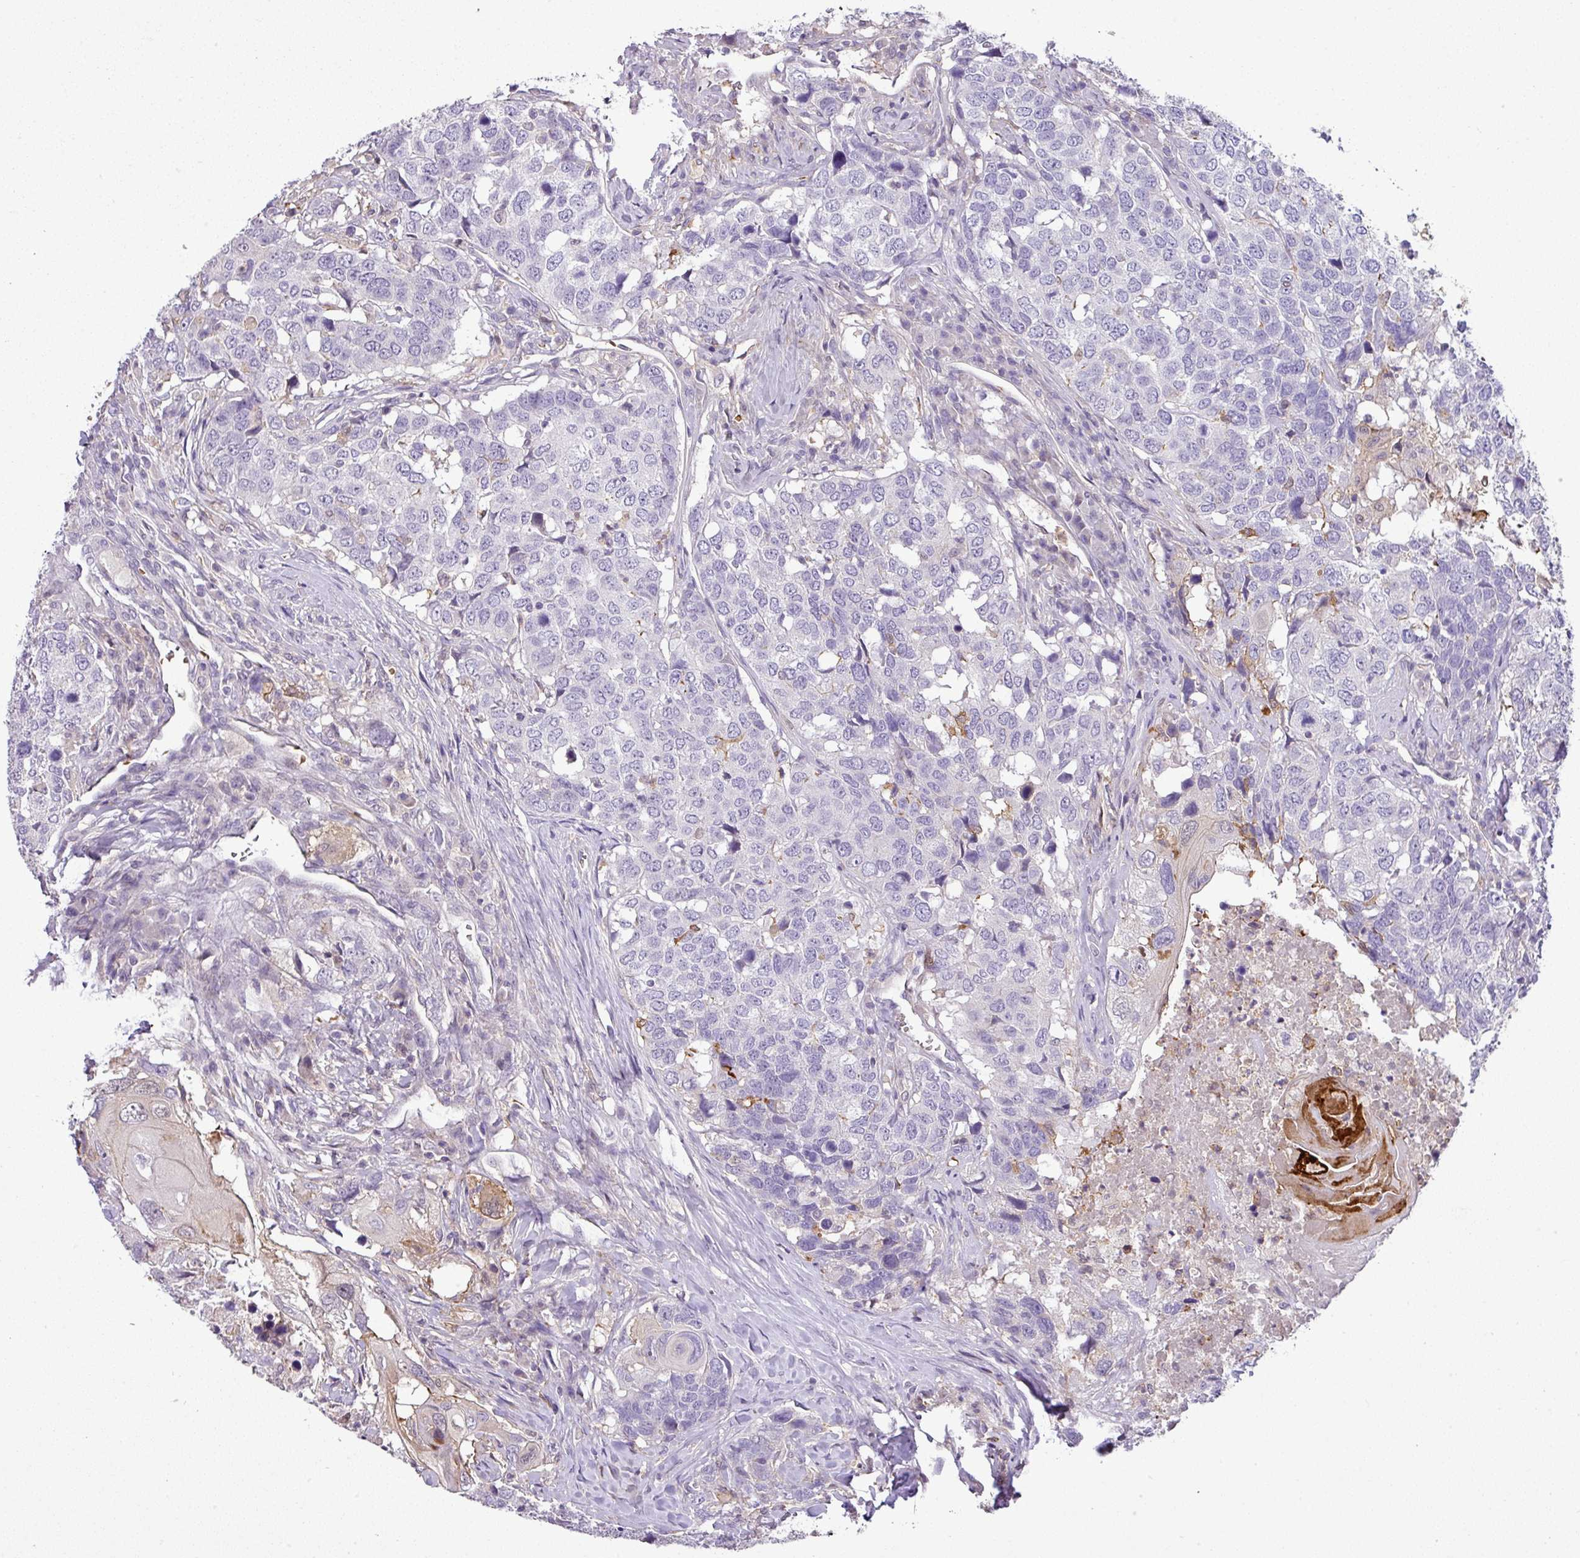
{"staining": {"intensity": "negative", "quantity": "none", "location": "none"}, "tissue": "head and neck cancer", "cell_type": "Tumor cells", "image_type": "cancer", "snomed": [{"axis": "morphology", "description": "Normal tissue, NOS"}, {"axis": "morphology", "description": "Squamous cell carcinoma, NOS"}, {"axis": "topography", "description": "Skeletal muscle"}, {"axis": "topography", "description": "Vascular tissue"}, {"axis": "topography", "description": "Peripheral nerve tissue"}, {"axis": "topography", "description": "Head-Neck"}], "caption": "IHC photomicrograph of neoplastic tissue: human head and neck cancer (squamous cell carcinoma) stained with DAB (3,3'-diaminobenzidine) shows no significant protein positivity in tumor cells.", "gene": "NBEAL2", "patient": {"sex": "male", "age": 66}}